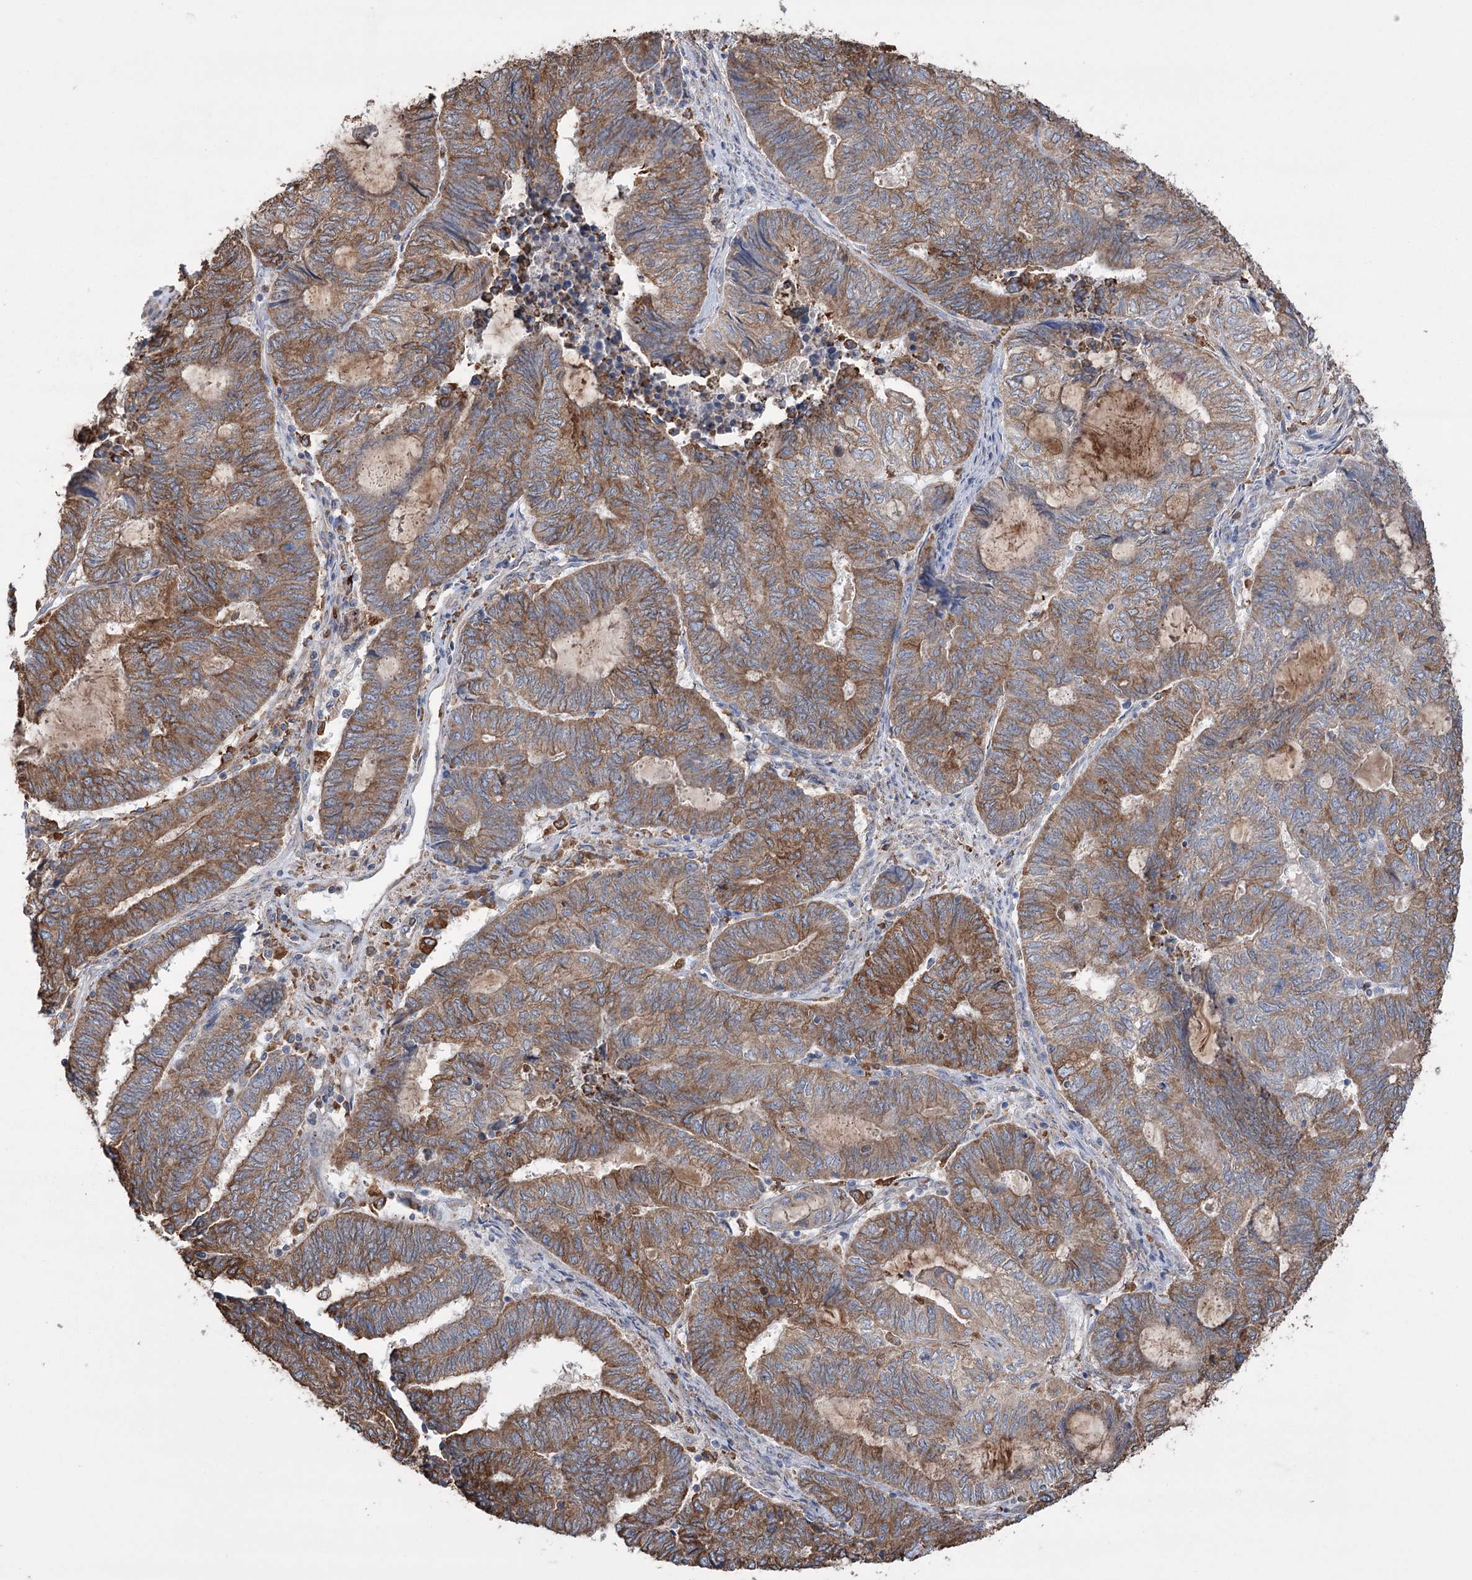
{"staining": {"intensity": "strong", "quantity": ">75%", "location": "cytoplasmic/membranous"}, "tissue": "endometrial cancer", "cell_type": "Tumor cells", "image_type": "cancer", "snomed": [{"axis": "morphology", "description": "Adenocarcinoma, NOS"}, {"axis": "topography", "description": "Uterus"}, {"axis": "topography", "description": "Endometrium"}], "caption": "A high-resolution histopathology image shows immunohistochemistry staining of endometrial adenocarcinoma, which exhibits strong cytoplasmic/membranous positivity in about >75% of tumor cells.", "gene": "TRIM71", "patient": {"sex": "female", "age": 70}}